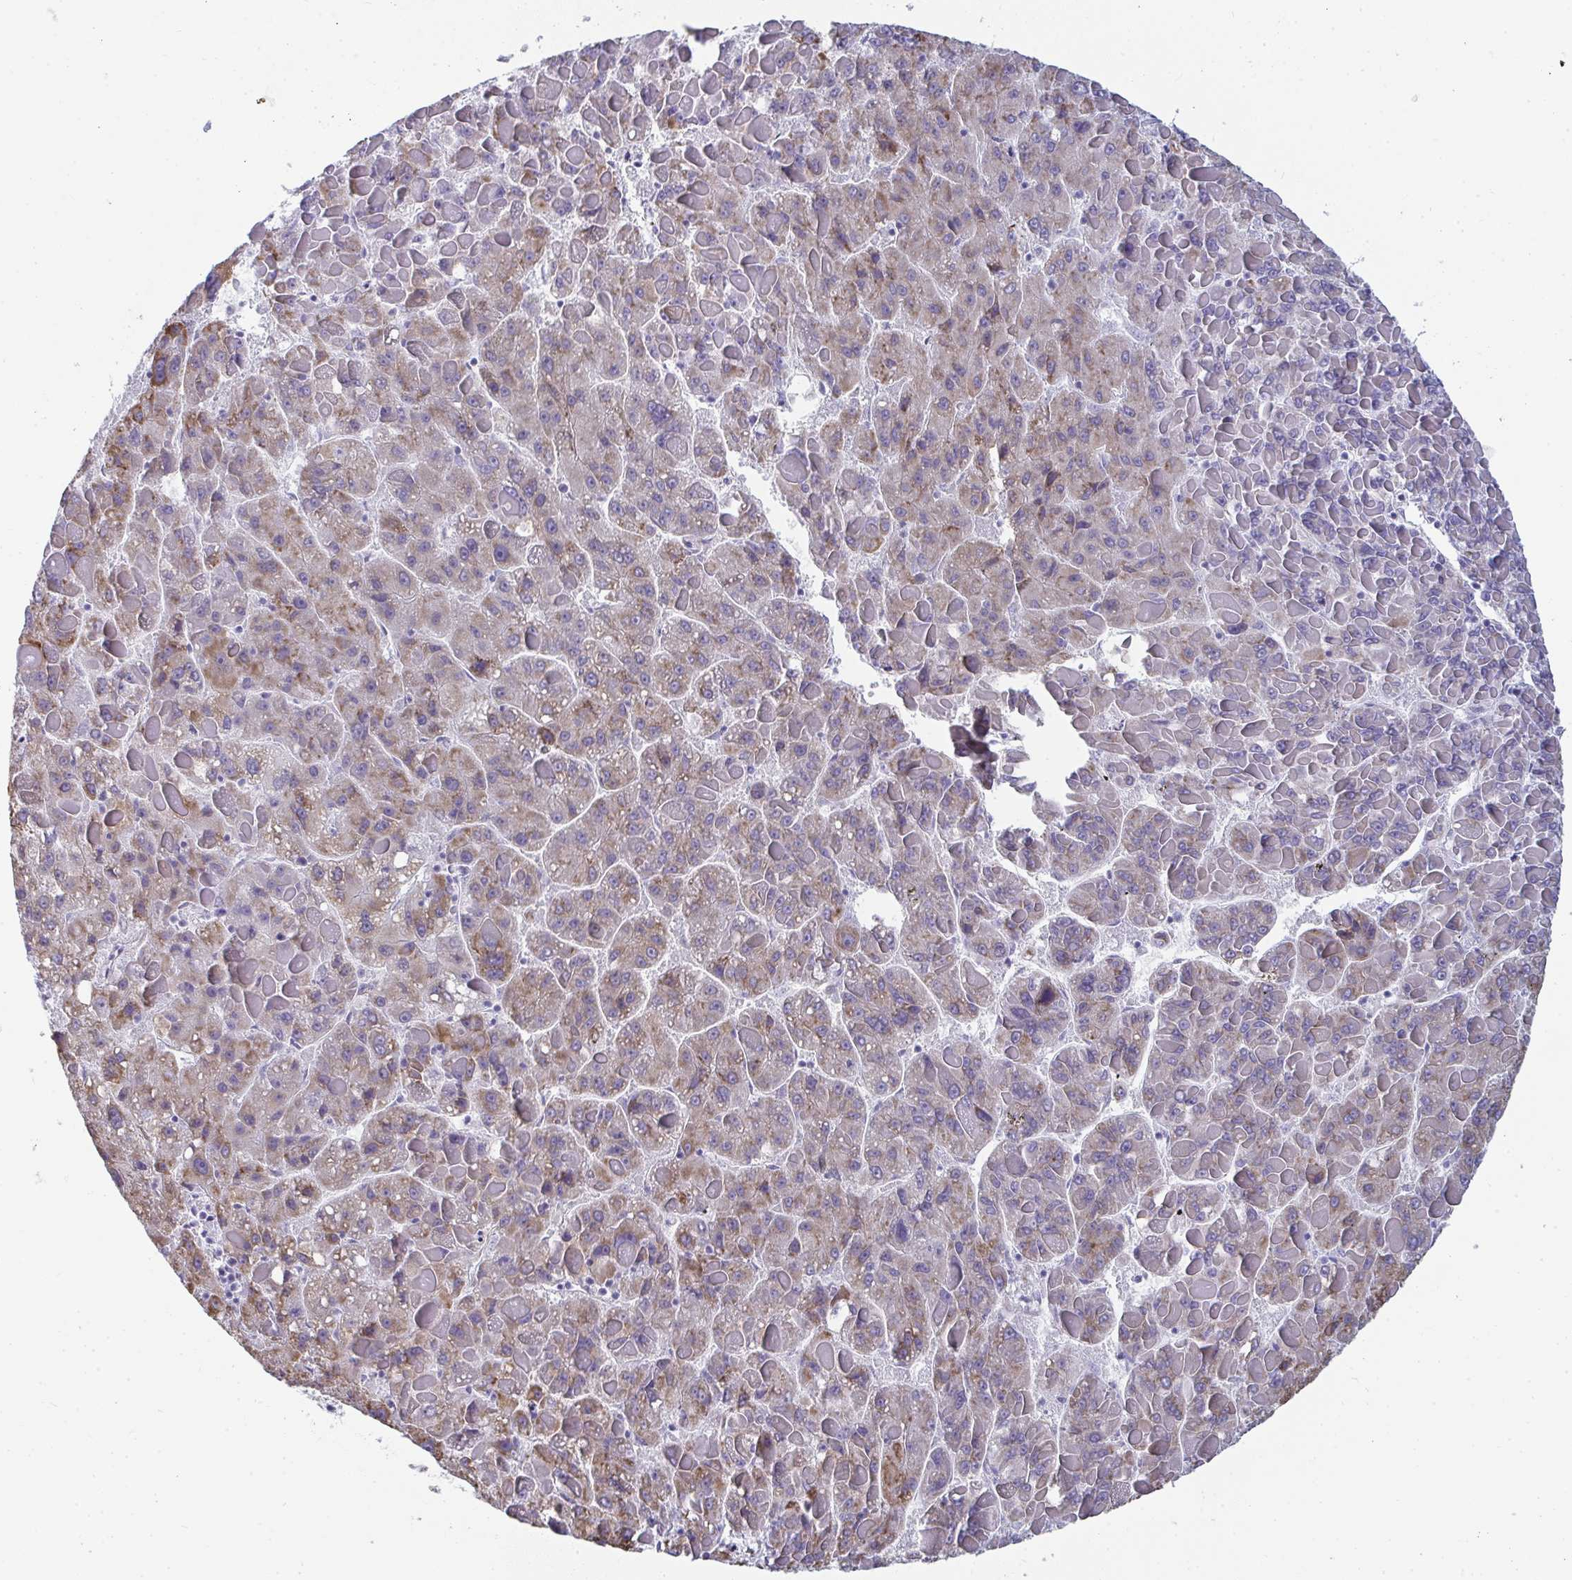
{"staining": {"intensity": "moderate", "quantity": ">75%", "location": "cytoplasmic/membranous"}, "tissue": "liver cancer", "cell_type": "Tumor cells", "image_type": "cancer", "snomed": [{"axis": "morphology", "description": "Carcinoma, Hepatocellular, NOS"}, {"axis": "topography", "description": "Liver"}], "caption": "Moderate cytoplasmic/membranous protein expression is identified in approximately >75% of tumor cells in liver hepatocellular carcinoma.", "gene": "SHROOM1", "patient": {"sex": "female", "age": 82}}